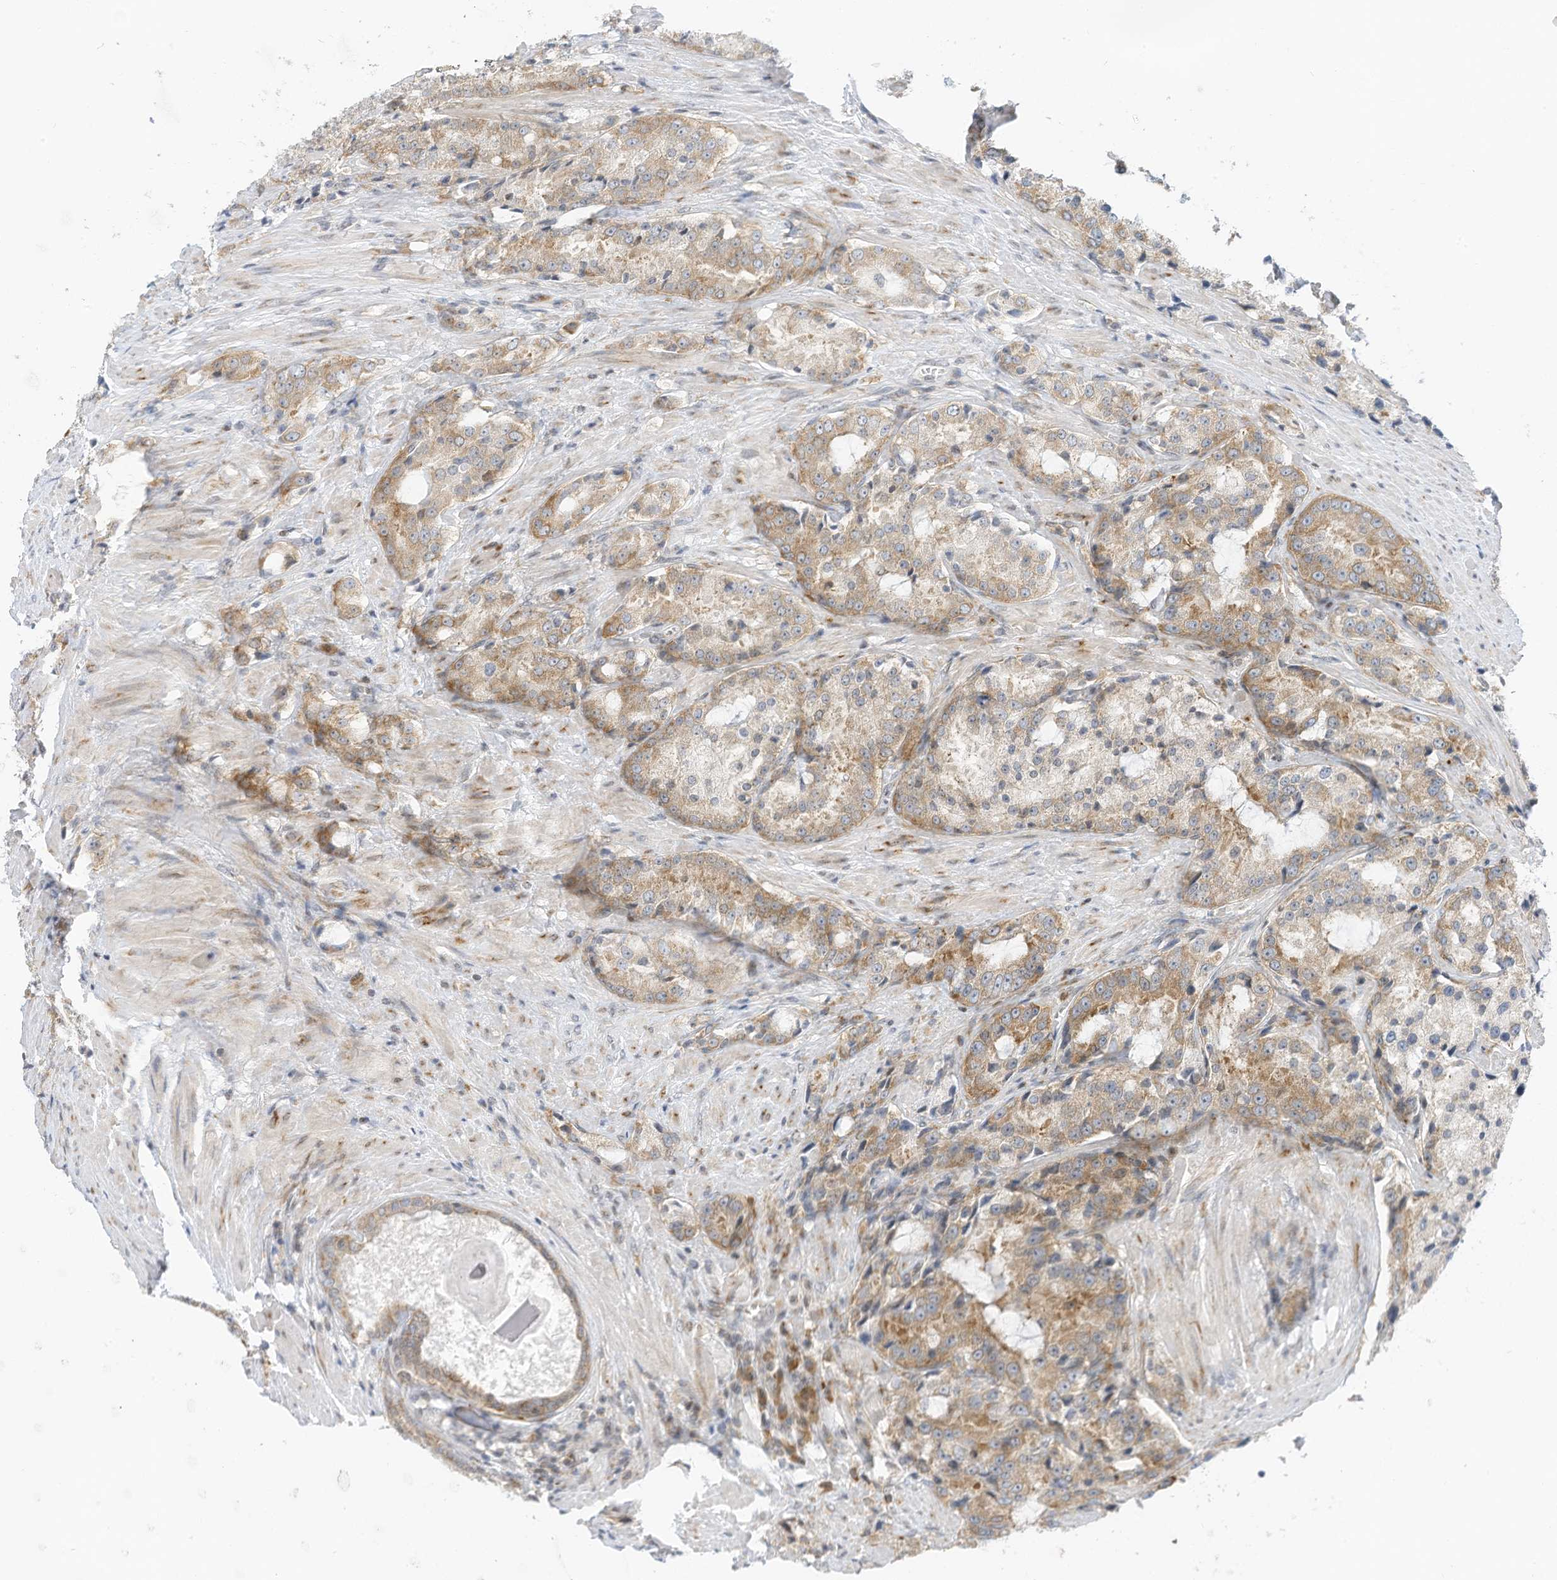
{"staining": {"intensity": "weak", "quantity": "25%-75%", "location": "cytoplasmic/membranous"}, "tissue": "prostate cancer", "cell_type": "Tumor cells", "image_type": "cancer", "snomed": [{"axis": "morphology", "description": "Adenocarcinoma, High grade"}, {"axis": "topography", "description": "Prostate"}], "caption": "A brown stain labels weak cytoplasmic/membranous staining of a protein in human high-grade adenocarcinoma (prostate) tumor cells.", "gene": "EDF1", "patient": {"sex": "male", "age": 66}}